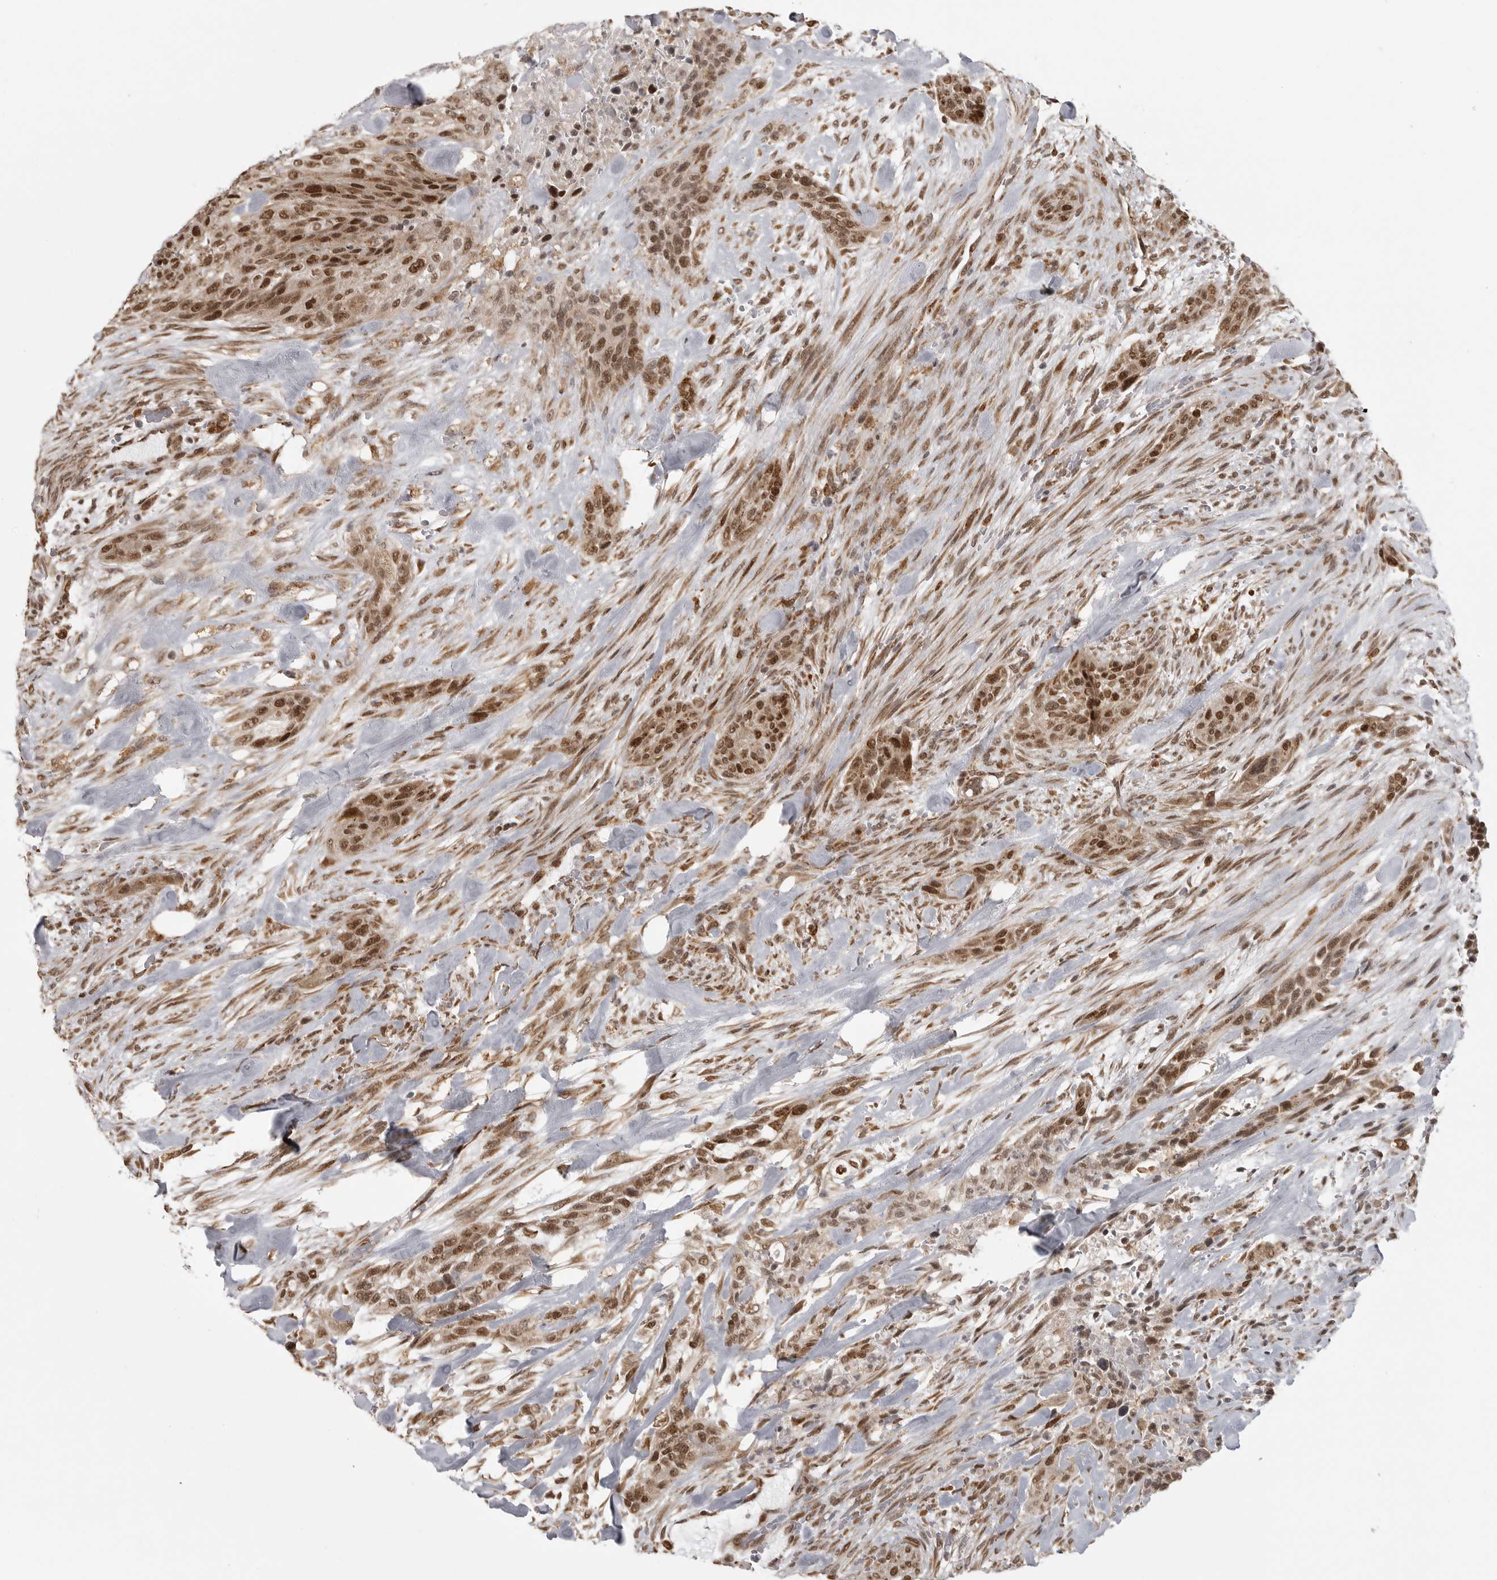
{"staining": {"intensity": "strong", "quantity": ">75%", "location": "nuclear"}, "tissue": "urothelial cancer", "cell_type": "Tumor cells", "image_type": "cancer", "snomed": [{"axis": "morphology", "description": "Urothelial carcinoma, High grade"}, {"axis": "topography", "description": "Urinary bladder"}], "caption": "This is a photomicrograph of immunohistochemistry (IHC) staining of urothelial cancer, which shows strong staining in the nuclear of tumor cells.", "gene": "ISG20L2", "patient": {"sex": "male", "age": 35}}